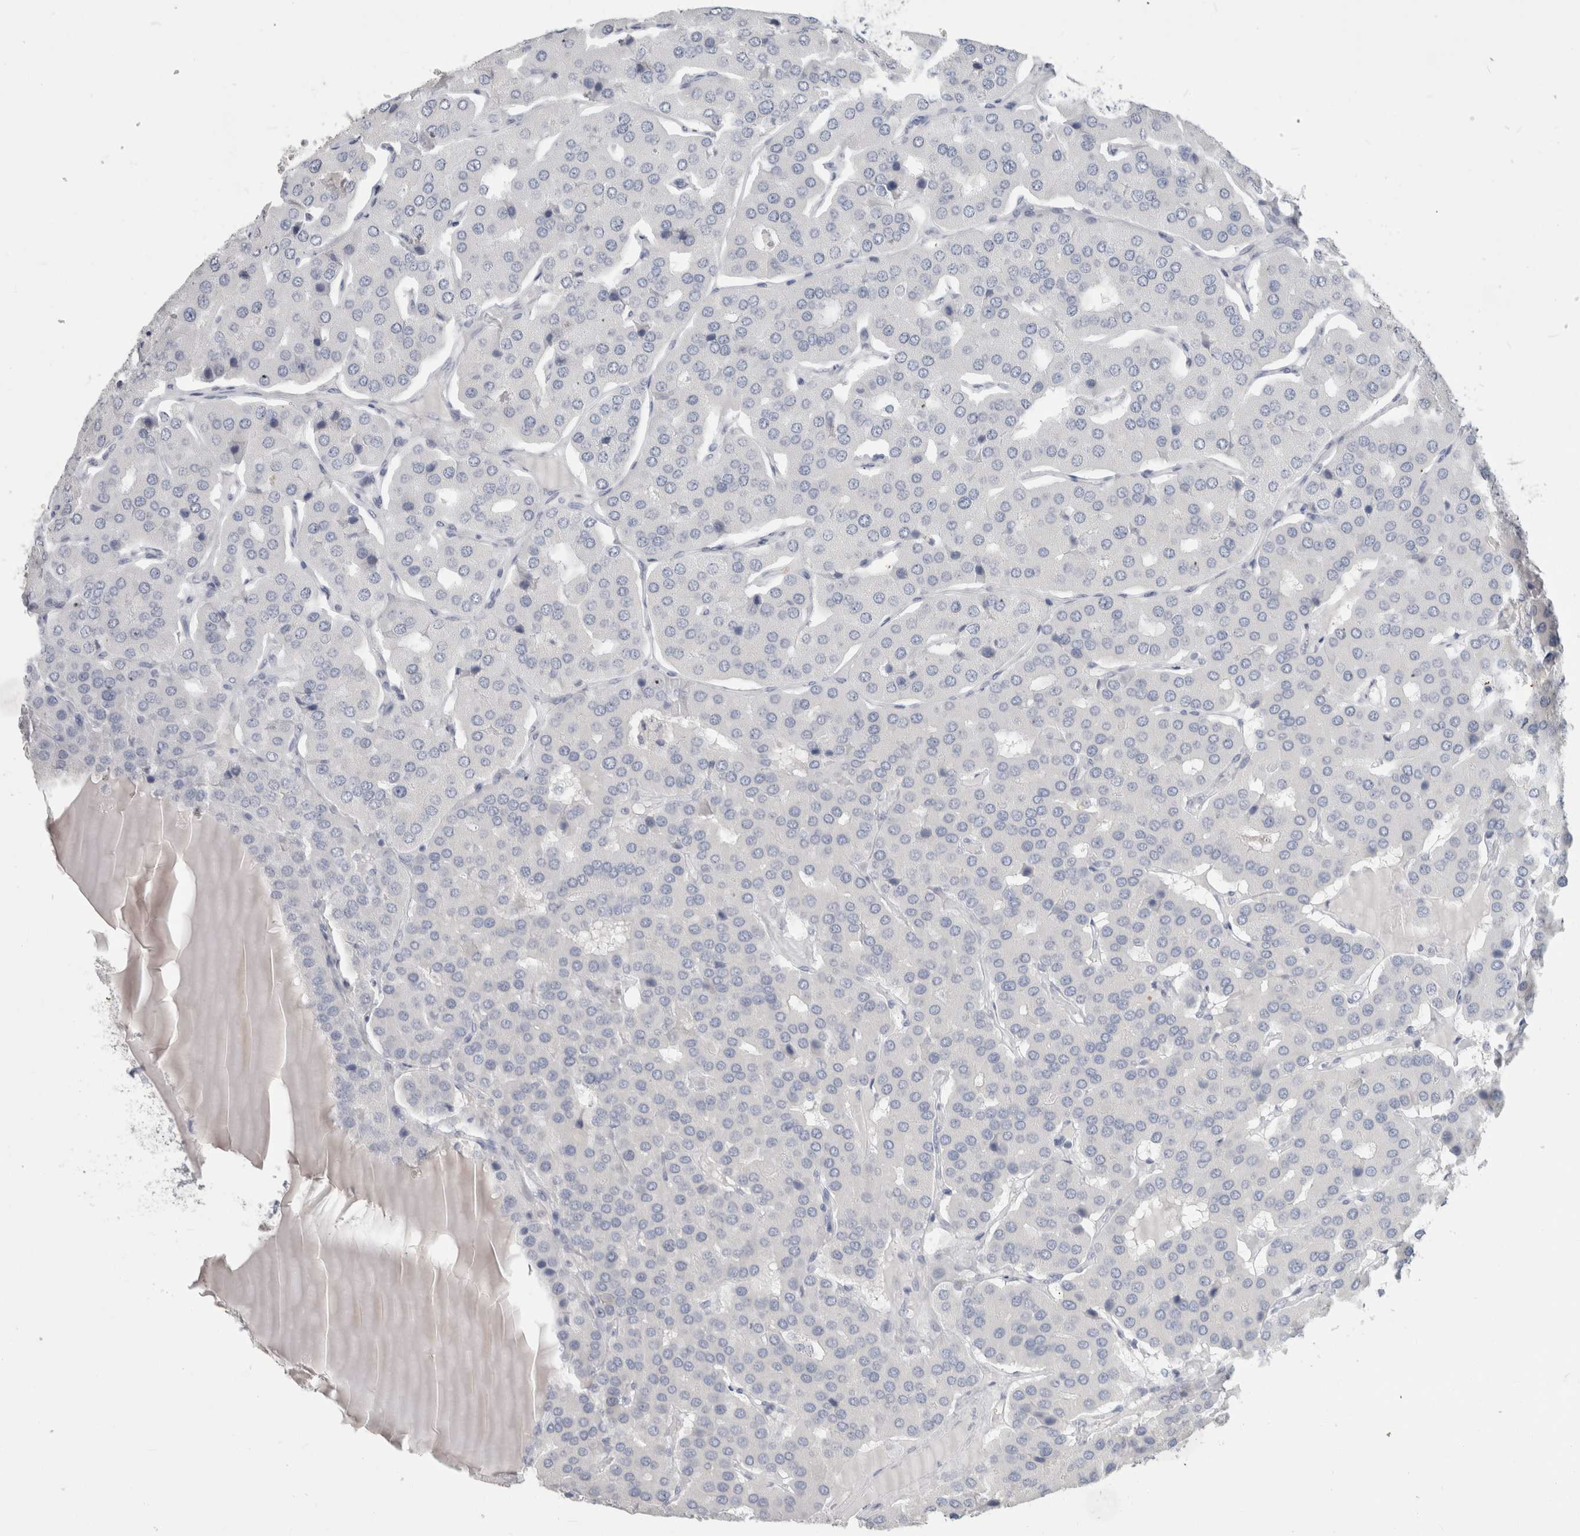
{"staining": {"intensity": "negative", "quantity": "none", "location": "none"}, "tissue": "parathyroid gland", "cell_type": "Glandular cells", "image_type": "normal", "snomed": [{"axis": "morphology", "description": "Normal tissue, NOS"}, {"axis": "morphology", "description": "Adenoma, NOS"}, {"axis": "topography", "description": "Parathyroid gland"}], "caption": "A photomicrograph of parathyroid gland stained for a protein exhibits no brown staining in glandular cells. Brightfield microscopy of IHC stained with DAB (3,3'-diaminobenzidine) (brown) and hematoxylin (blue), captured at high magnification.", "gene": "SLC6A1", "patient": {"sex": "female", "age": 86}}